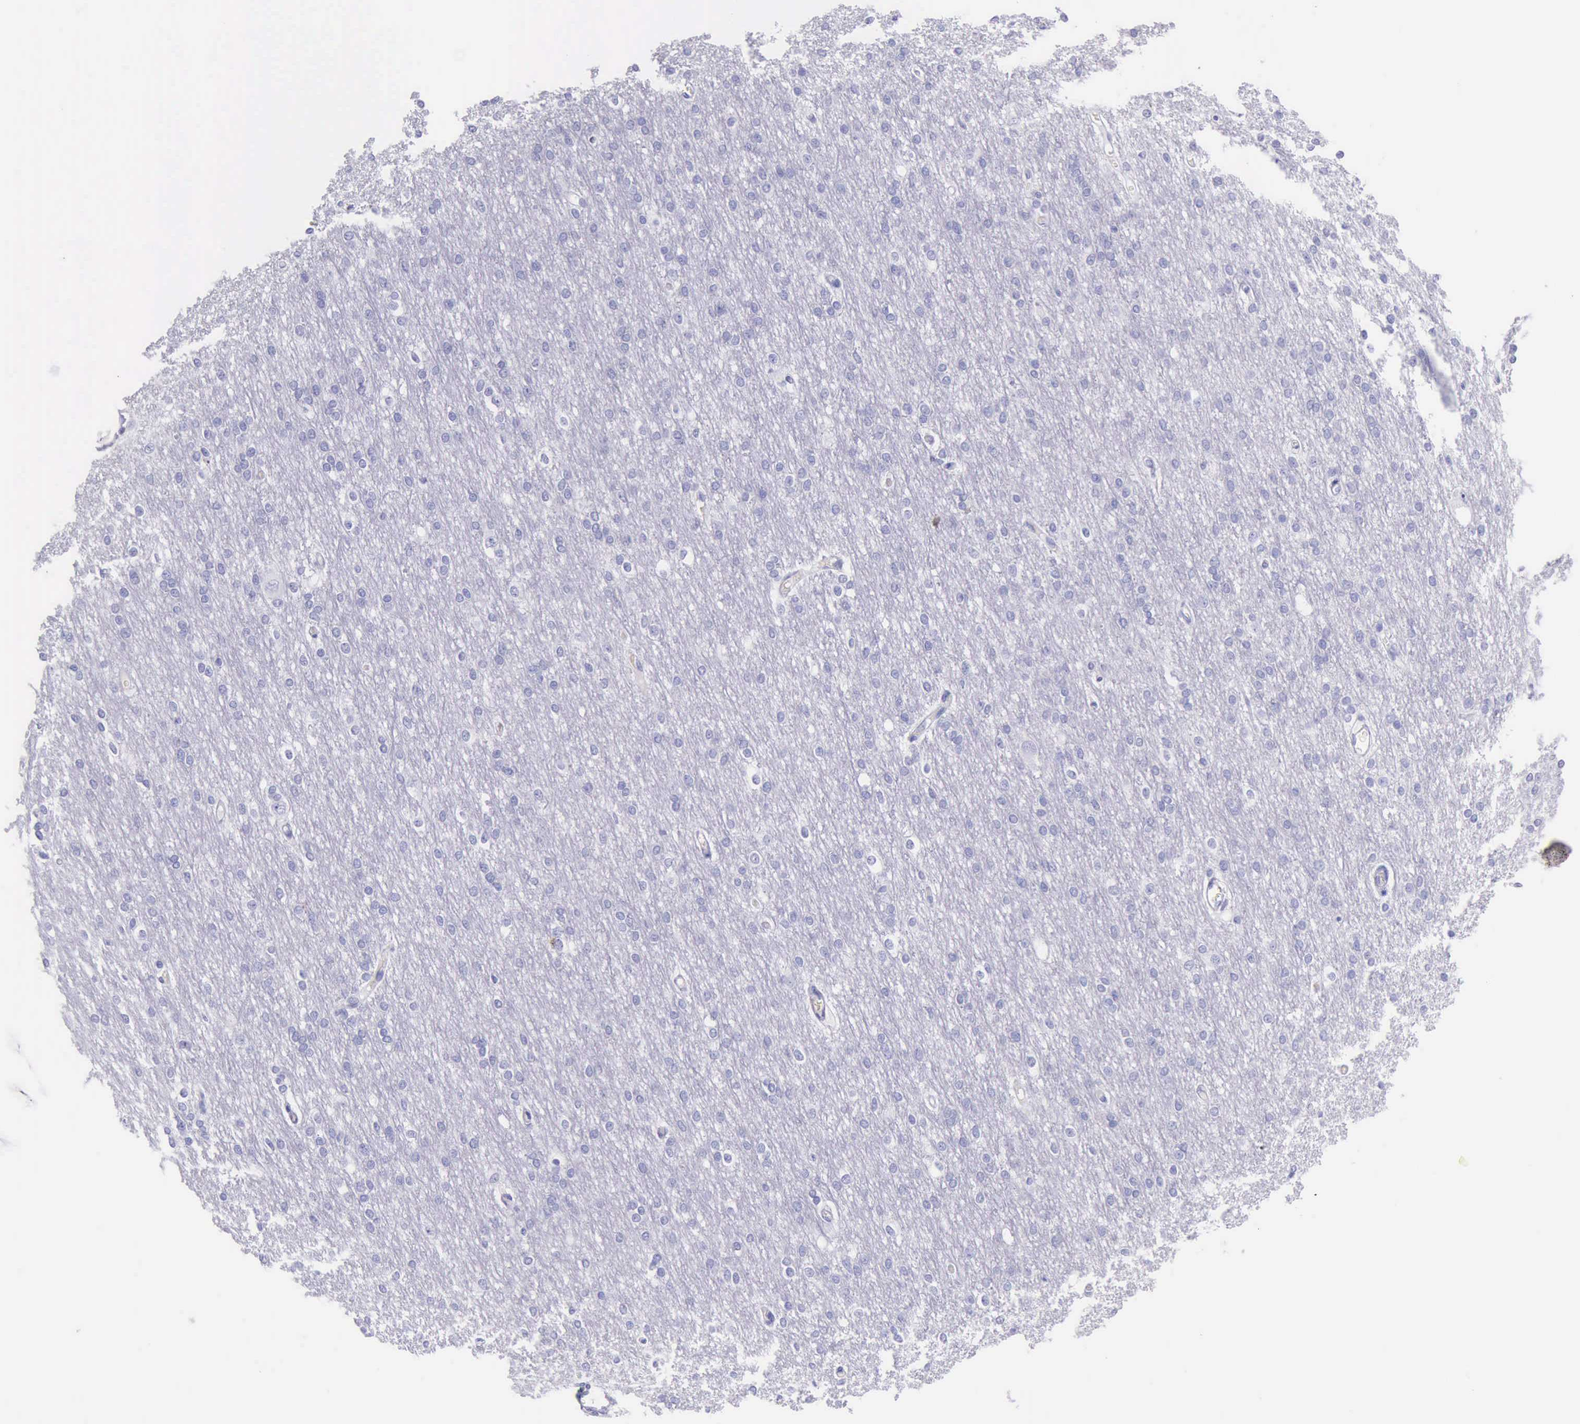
{"staining": {"intensity": "negative", "quantity": "none", "location": "none"}, "tissue": "cerebral cortex", "cell_type": "Endothelial cells", "image_type": "normal", "snomed": [{"axis": "morphology", "description": "Normal tissue, NOS"}, {"axis": "morphology", "description": "Inflammation, NOS"}, {"axis": "topography", "description": "Cerebral cortex"}], "caption": "Endothelial cells show no significant protein positivity in unremarkable cerebral cortex.", "gene": "KRT8", "patient": {"sex": "male", "age": 6}}